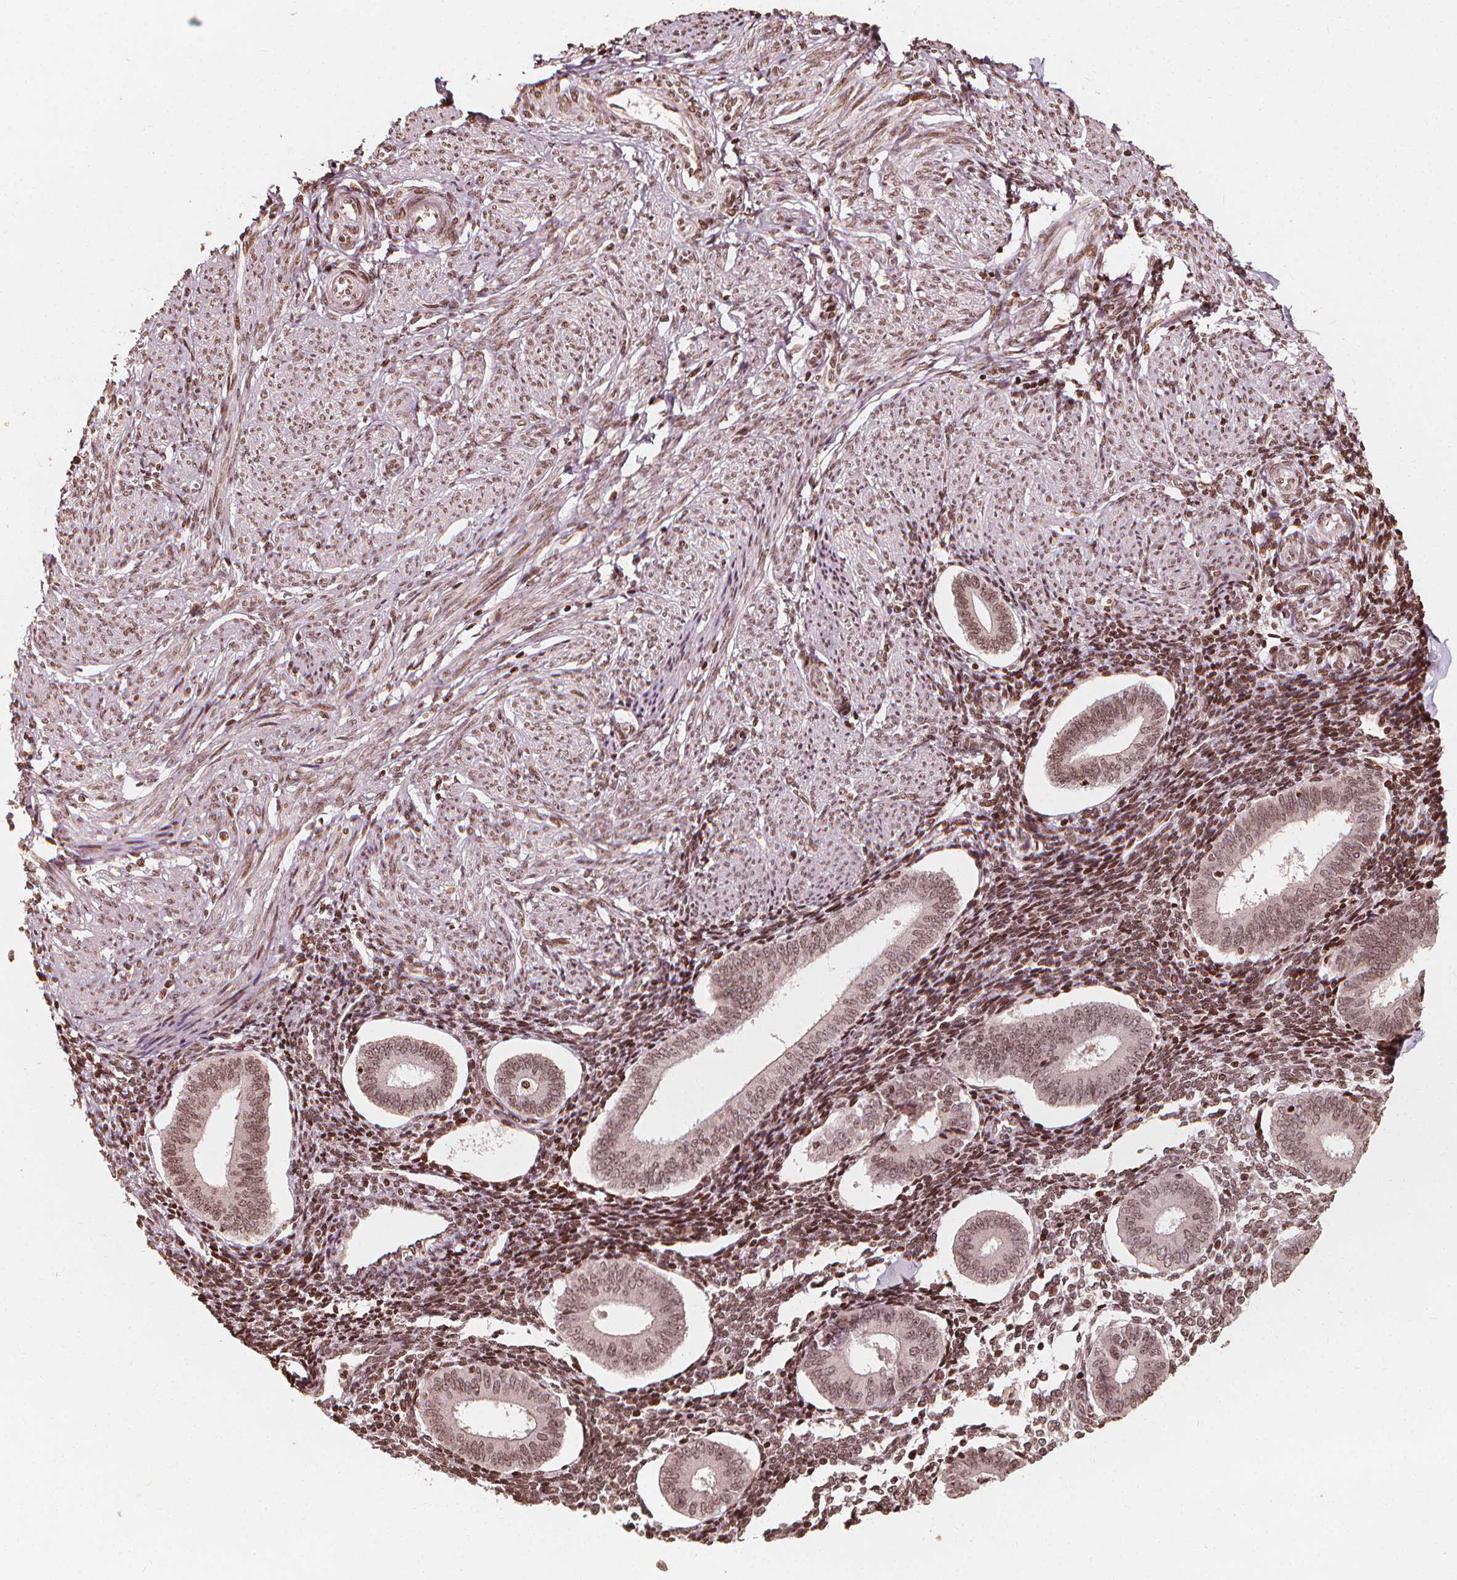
{"staining": {"intensity": "moderate", "quantity": ">75%", "location": "nuclear"}, "tissue": "endometrium", "cell_type": "Cells in endometrial stroma", "image_type": "normal", "snomed": [{"axis": "morphology", "description": "Normal tissue, NOS"}, {"axis": "topography", "description": "Endometrium"}], "caption": "Cells in endometrial stroma reveal moderate nuclear expression in about >75% of cells in benign endometrium.", "gene": "H3C14", "patient": {"sex": "female", "age": 40}}